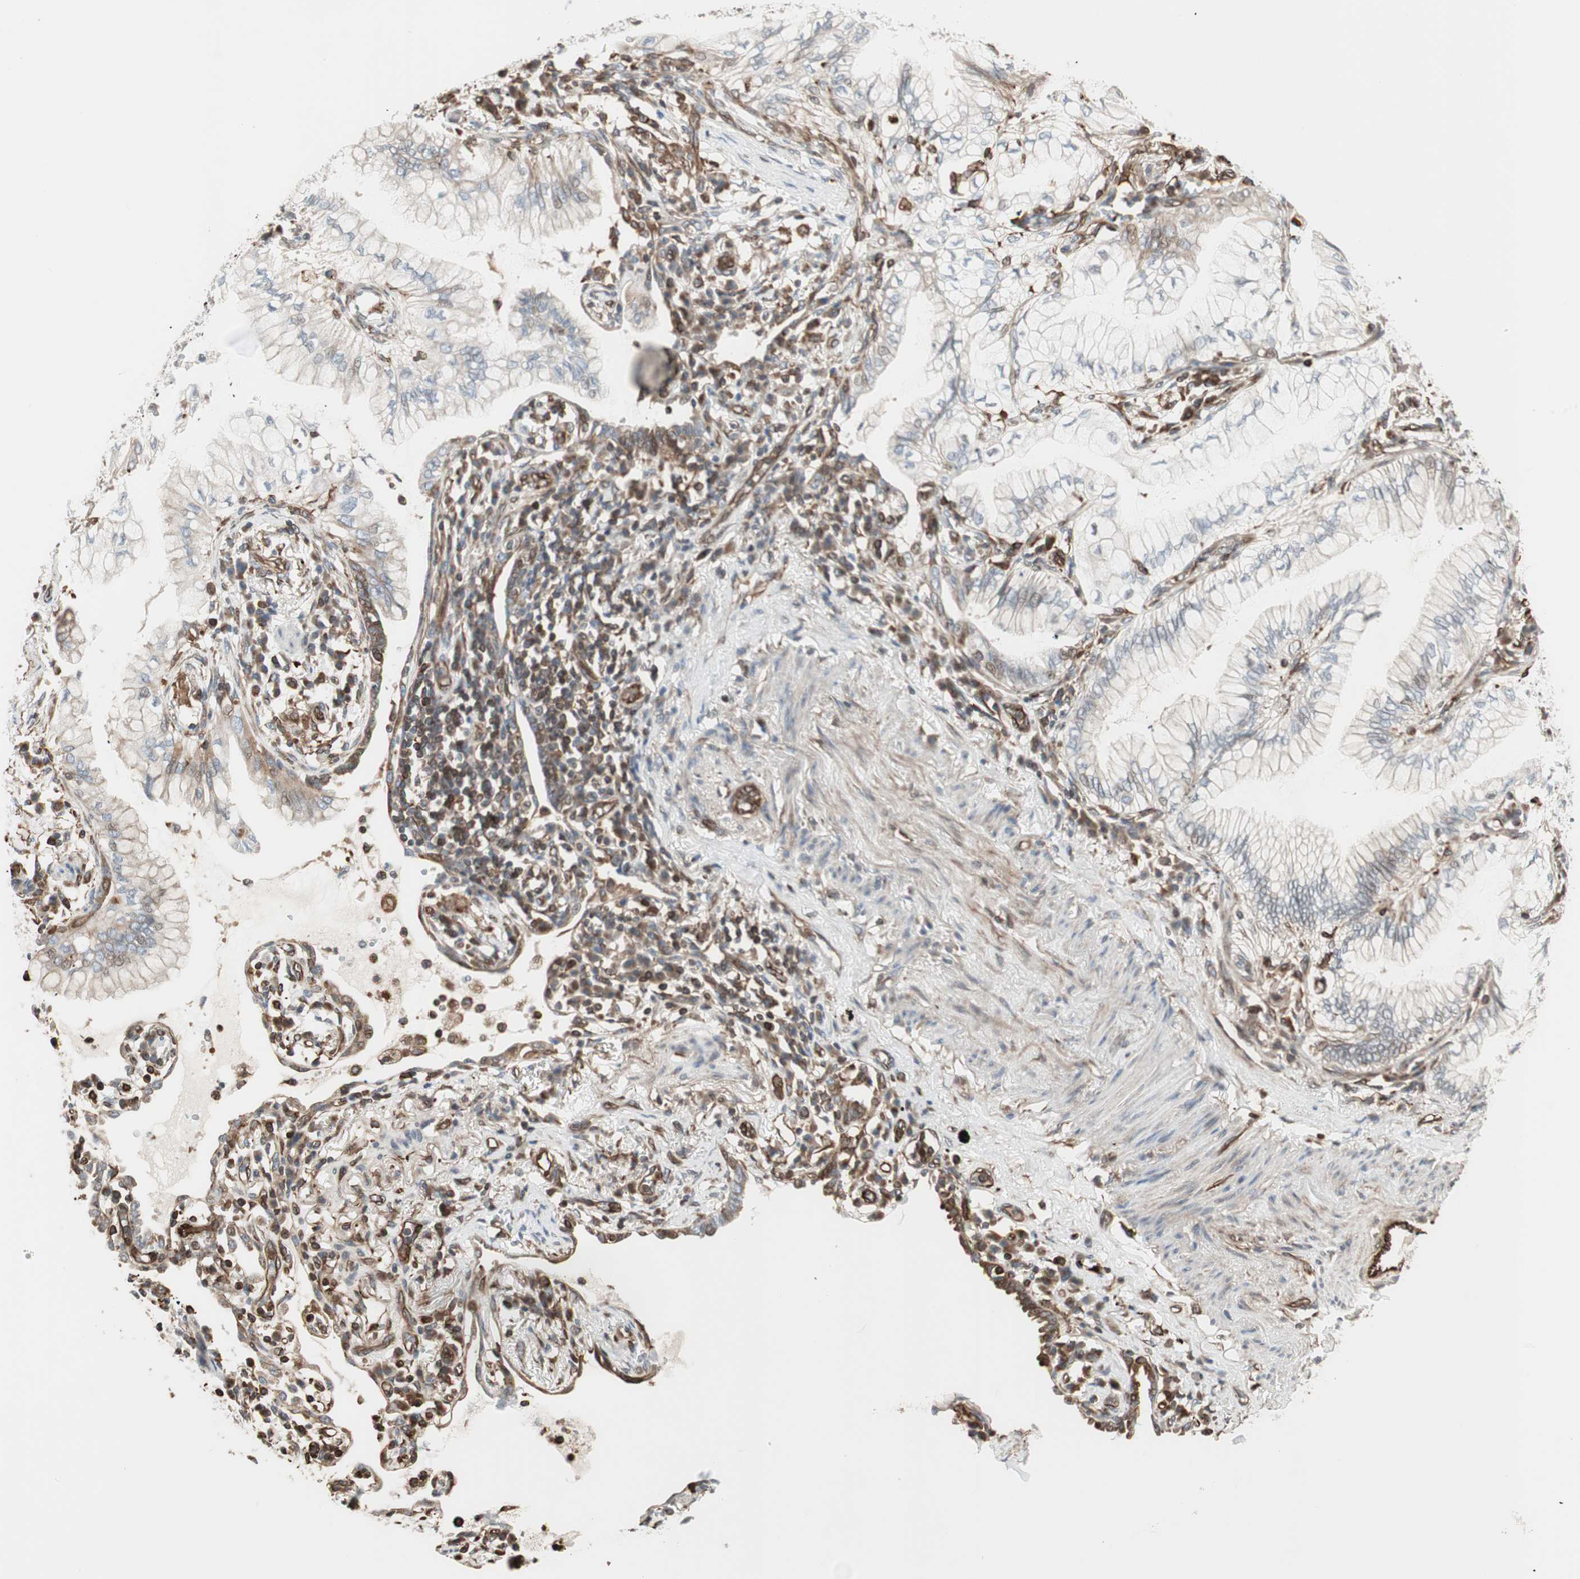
{"staining": {"intensity": "weak", "quantity": "25%-75%", "location": "cytoplasmic/membranous"}, "tissue": "lung cancer", "cell_type": "Tumor cells", "image_type": "cancer", "snomed": [{"axis": "morphology", "description": "Adenocarcinoma, NOS"}, {"axis": "topography", "description": "Lung"}], "caption": "There is low levels of weak cytoplasmic/membranous staining in tumor cells of lung cancer, as demonstrated by immunohistochemical staining (brown color).", "gene": "MAD2L2", "patient": {"sex": "female", "age": 70}}